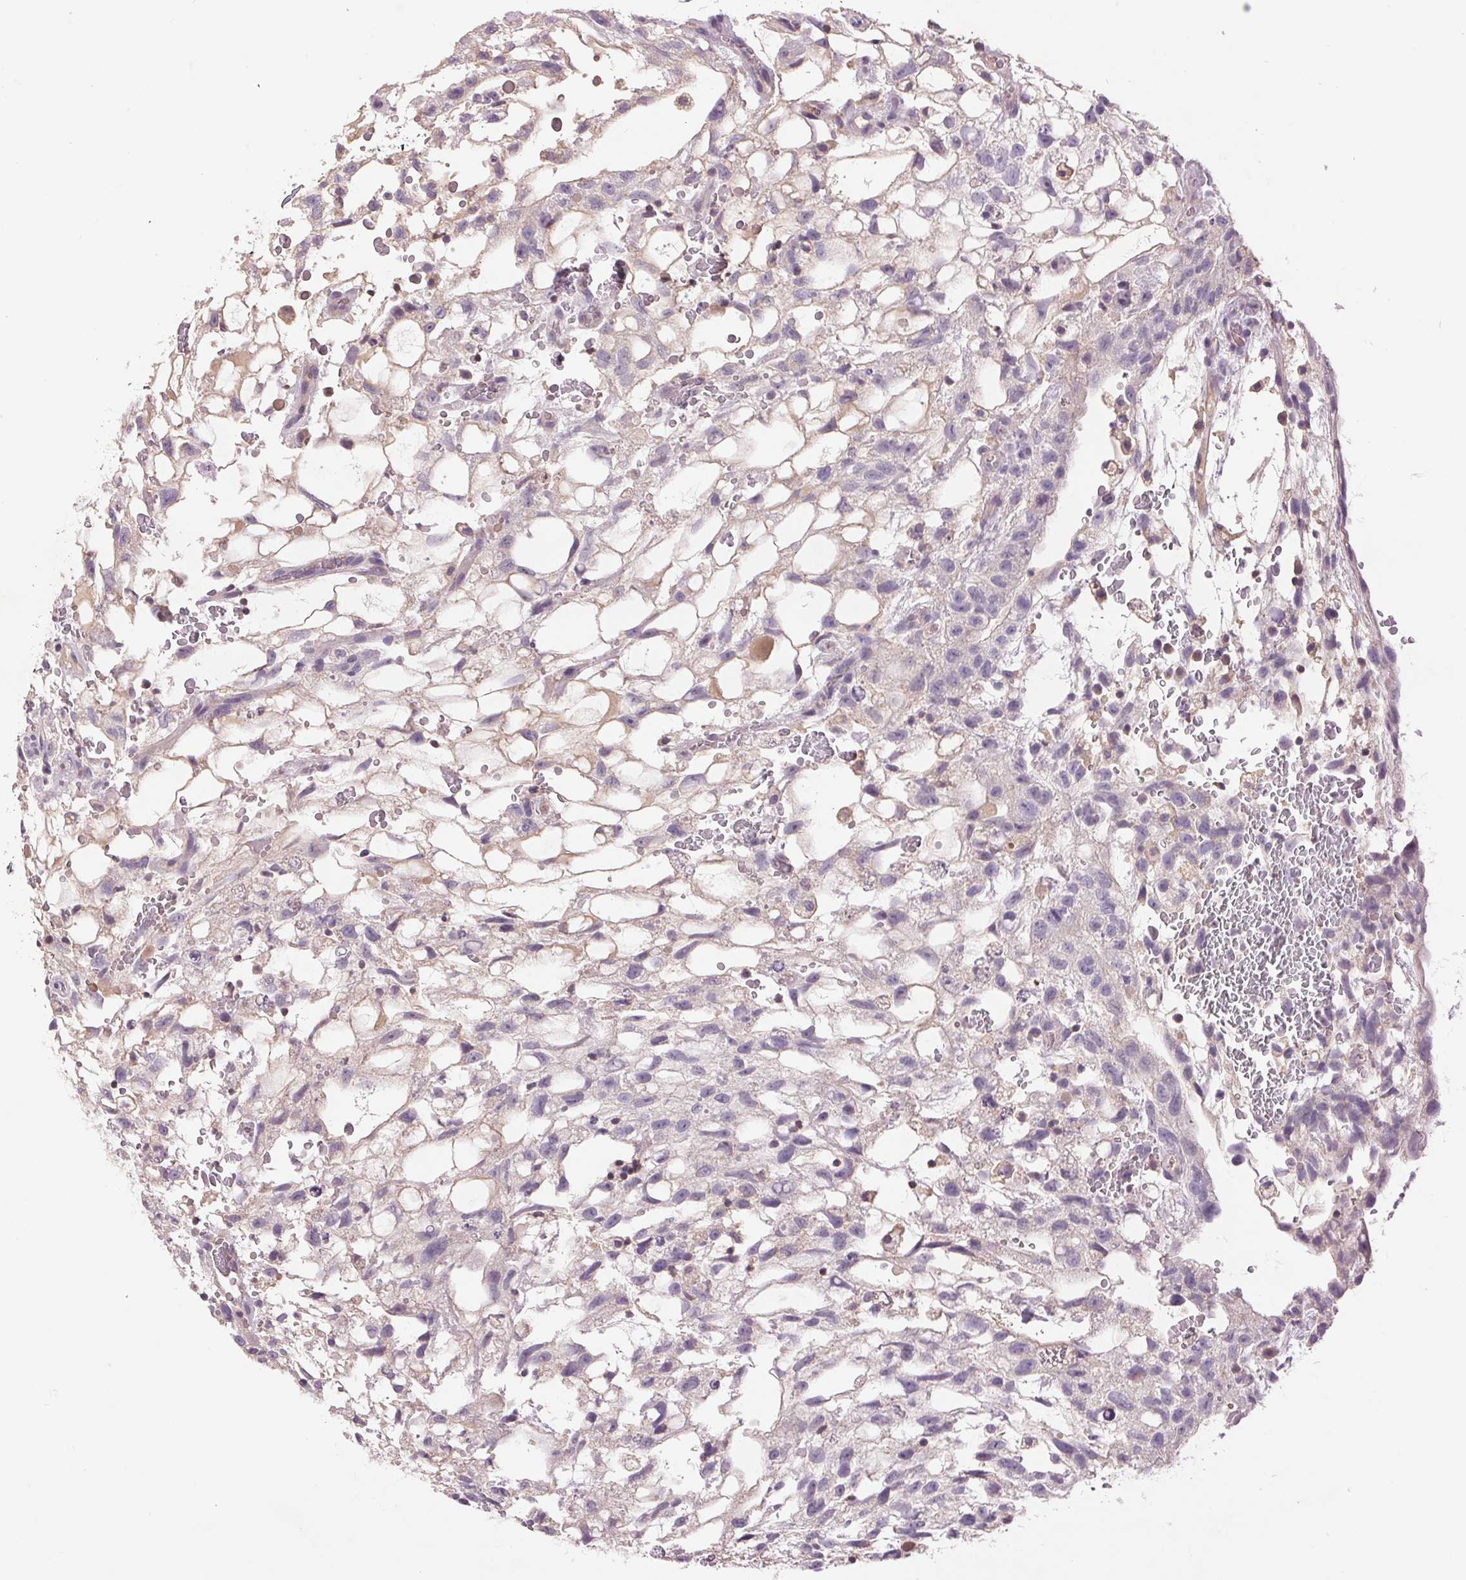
{"staining": {"intensity": "negative", "quantity": "none", "location": "none"}, "tissue": "testis cancer", "cell_type": "Tumor cells", "image_type": "cancer", "snomed": [{"axis": "morphology", "description": "Normal tissue, NOS"}, {"axis": "morphology", "description": "Carcinoma, Embryonal, NOS"}, {"axis": "topography", "description": "Testis"}], "caption": "Immunohistochemistry (IHC) micrograph of testis cancer stained for a protein (brown), which shows no positivity in tumor cells. (DAB (3,3'-diaminobenzidine) immunohistochemistry (IHC), high magnification).", "gene": "FXYD4", "patient": {"sex": "male", "age": 32}}